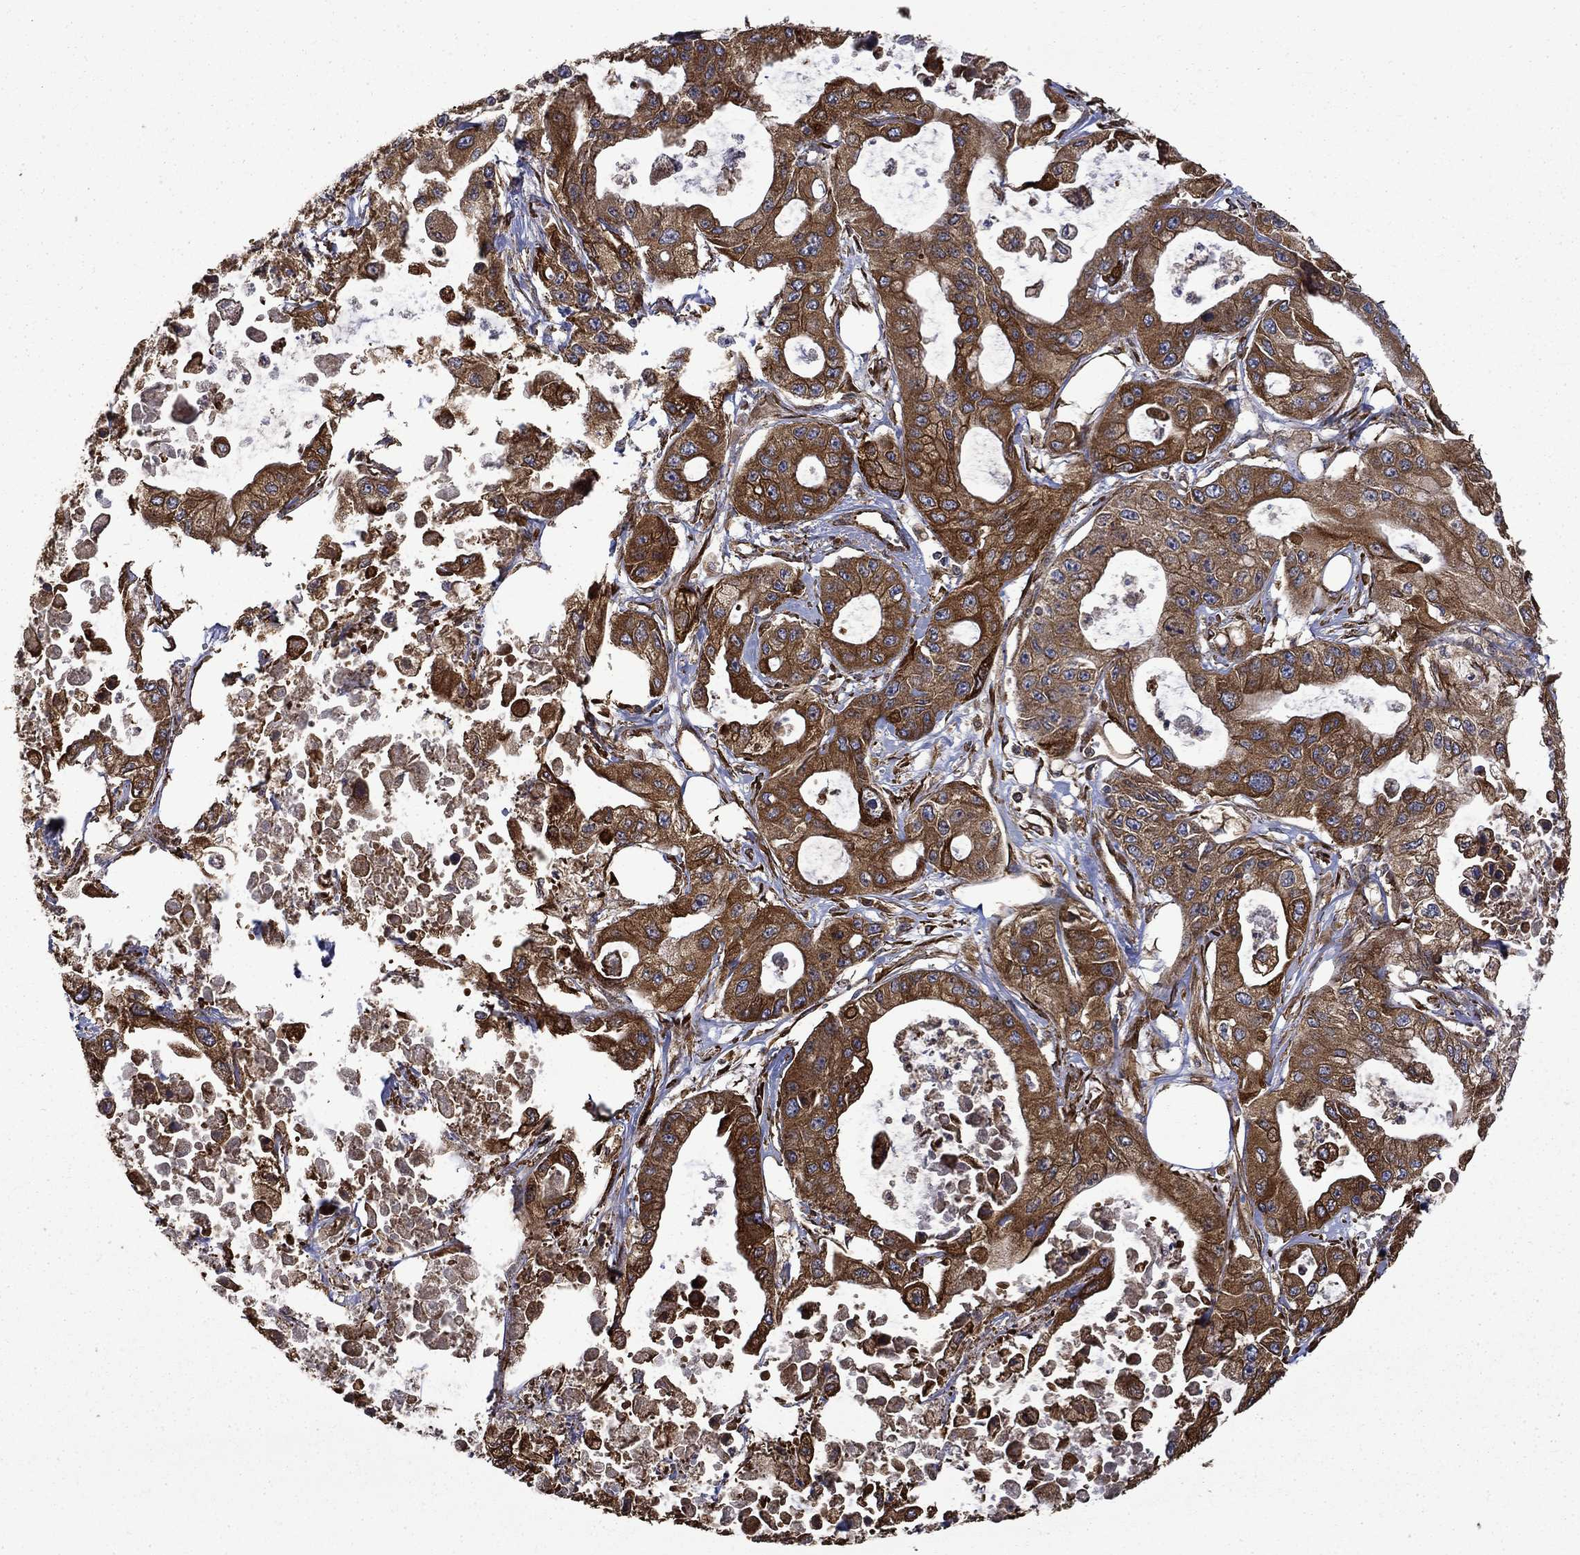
{"staining": {"intensity": "strong", "quantity": ">75%", "location": "cytoplasmic/membranous"}, "tissue": "pancreatic cancer", "cell_type": "Tumor cells", "image_type": "cancer", "snomed": [{"axis": "morphology", "description": "Adenocarcinoma, NOS"}, {"axis": "topography", "description": "Pancreas"}], "caption": "This photomicrograph exhibits immunohistochemistry staining of human pancreatic cancer (adenocarcinoma), with high strong cytoplasmic/membranous expression in approximately >75% of tumor cells.", "gene": "CUTC", "patient": {"sex": "male", "age": 70}}